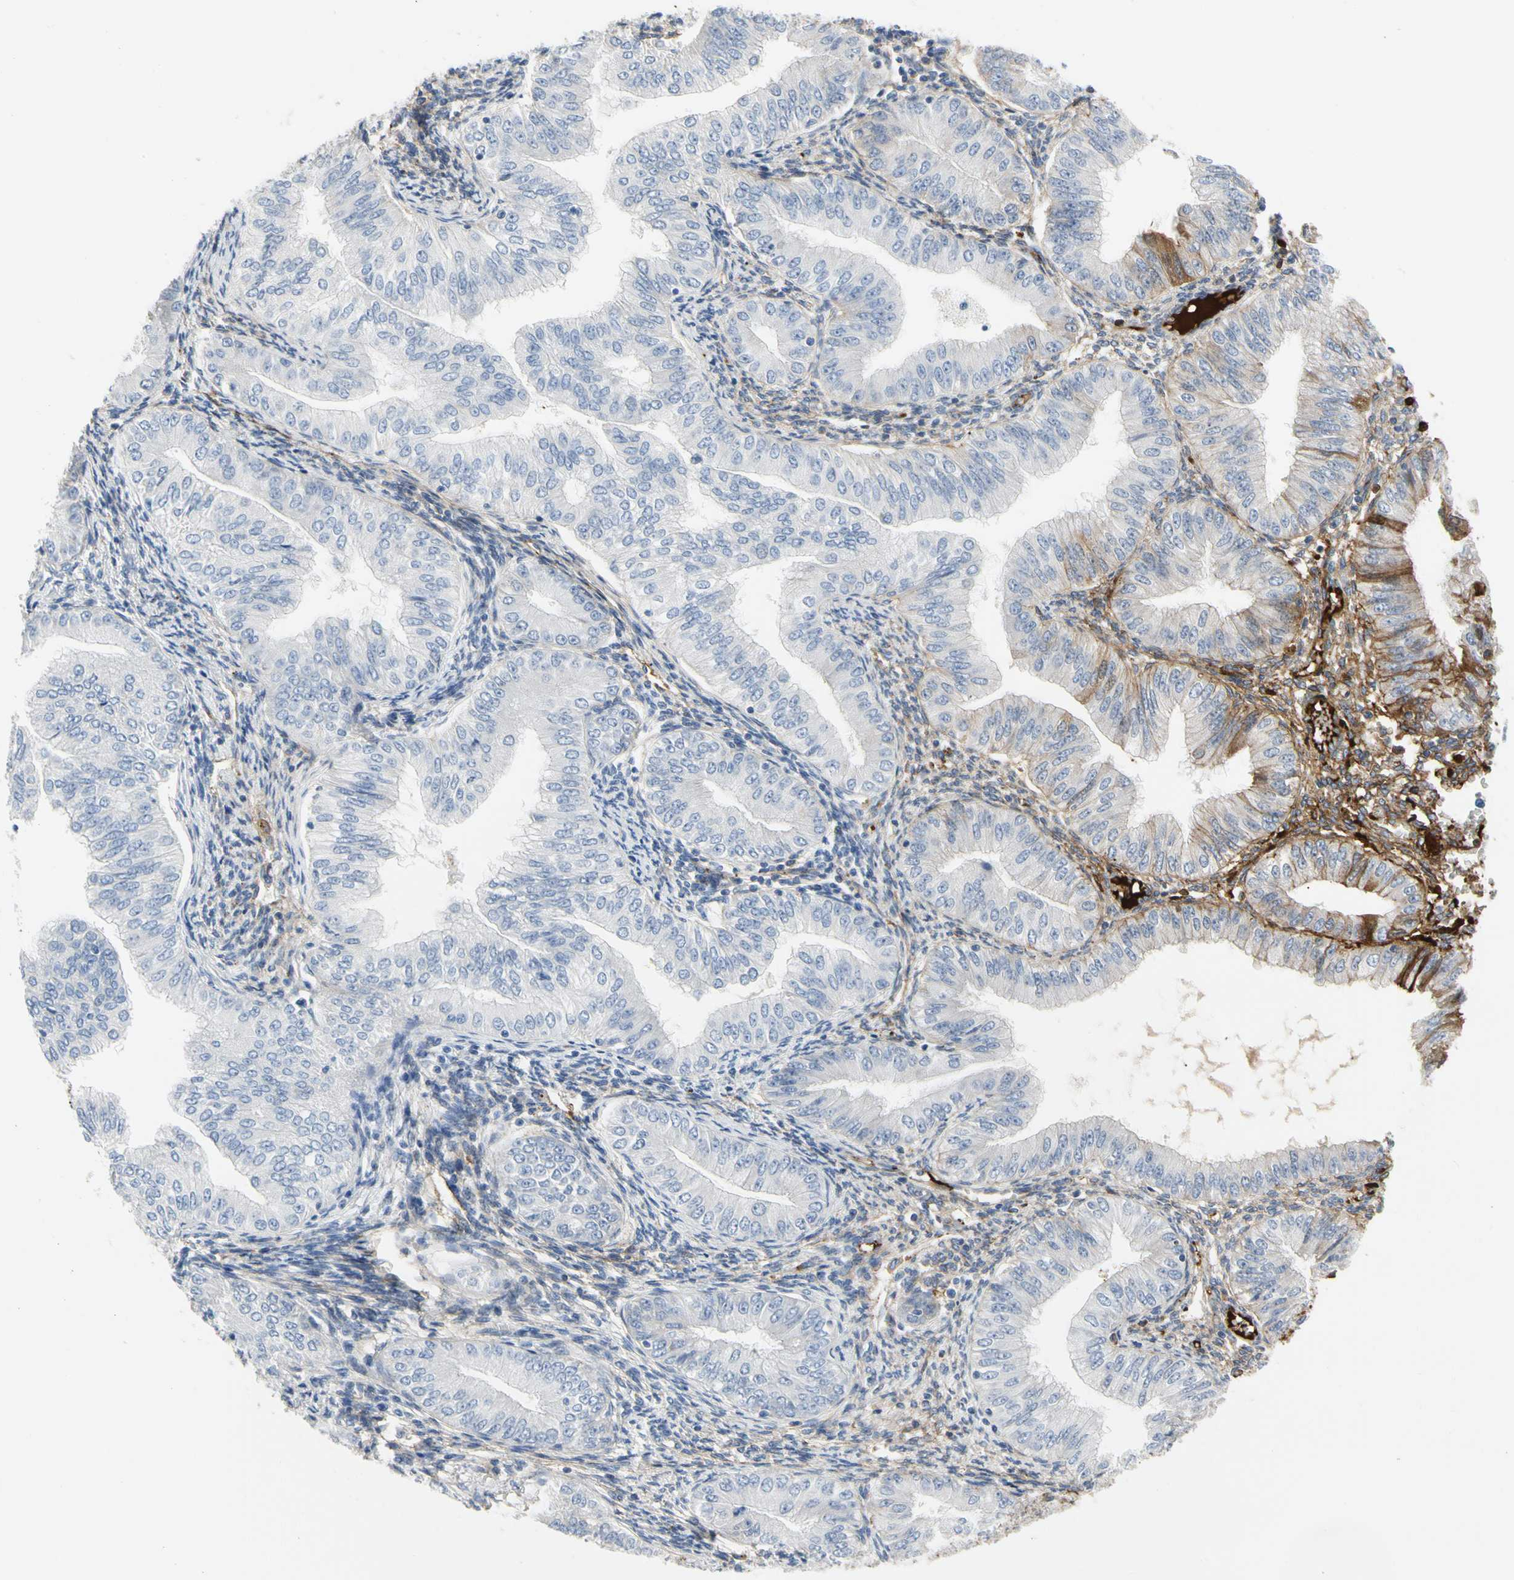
{"staining": {"intensity": "negative", "quantity": "none", "location": "none"}, "tissue": "endometrial cancer", "cell_type": "Tumor cells", "image_type": "cancer", "snomed": [{"axis": "morphology", "description": "Normal tissue, NOS"}, {"axis": "morphology", "description": "Adenocarcinoma, NOS"}, {"axis": "topography", "description": "Endometrium"}], "caption": "Immunohistochemical staining of human adenocarcinoma (endometrial) demonstrates no significant expression in tumor cells. The staining was performed using DAB to visualize the protein expression in brown, while the nuclei were stained in blue with hematoxylin (Magnification: 20x).", "gene": "FGB", "patient": {"sex": "female", "age": 53}}